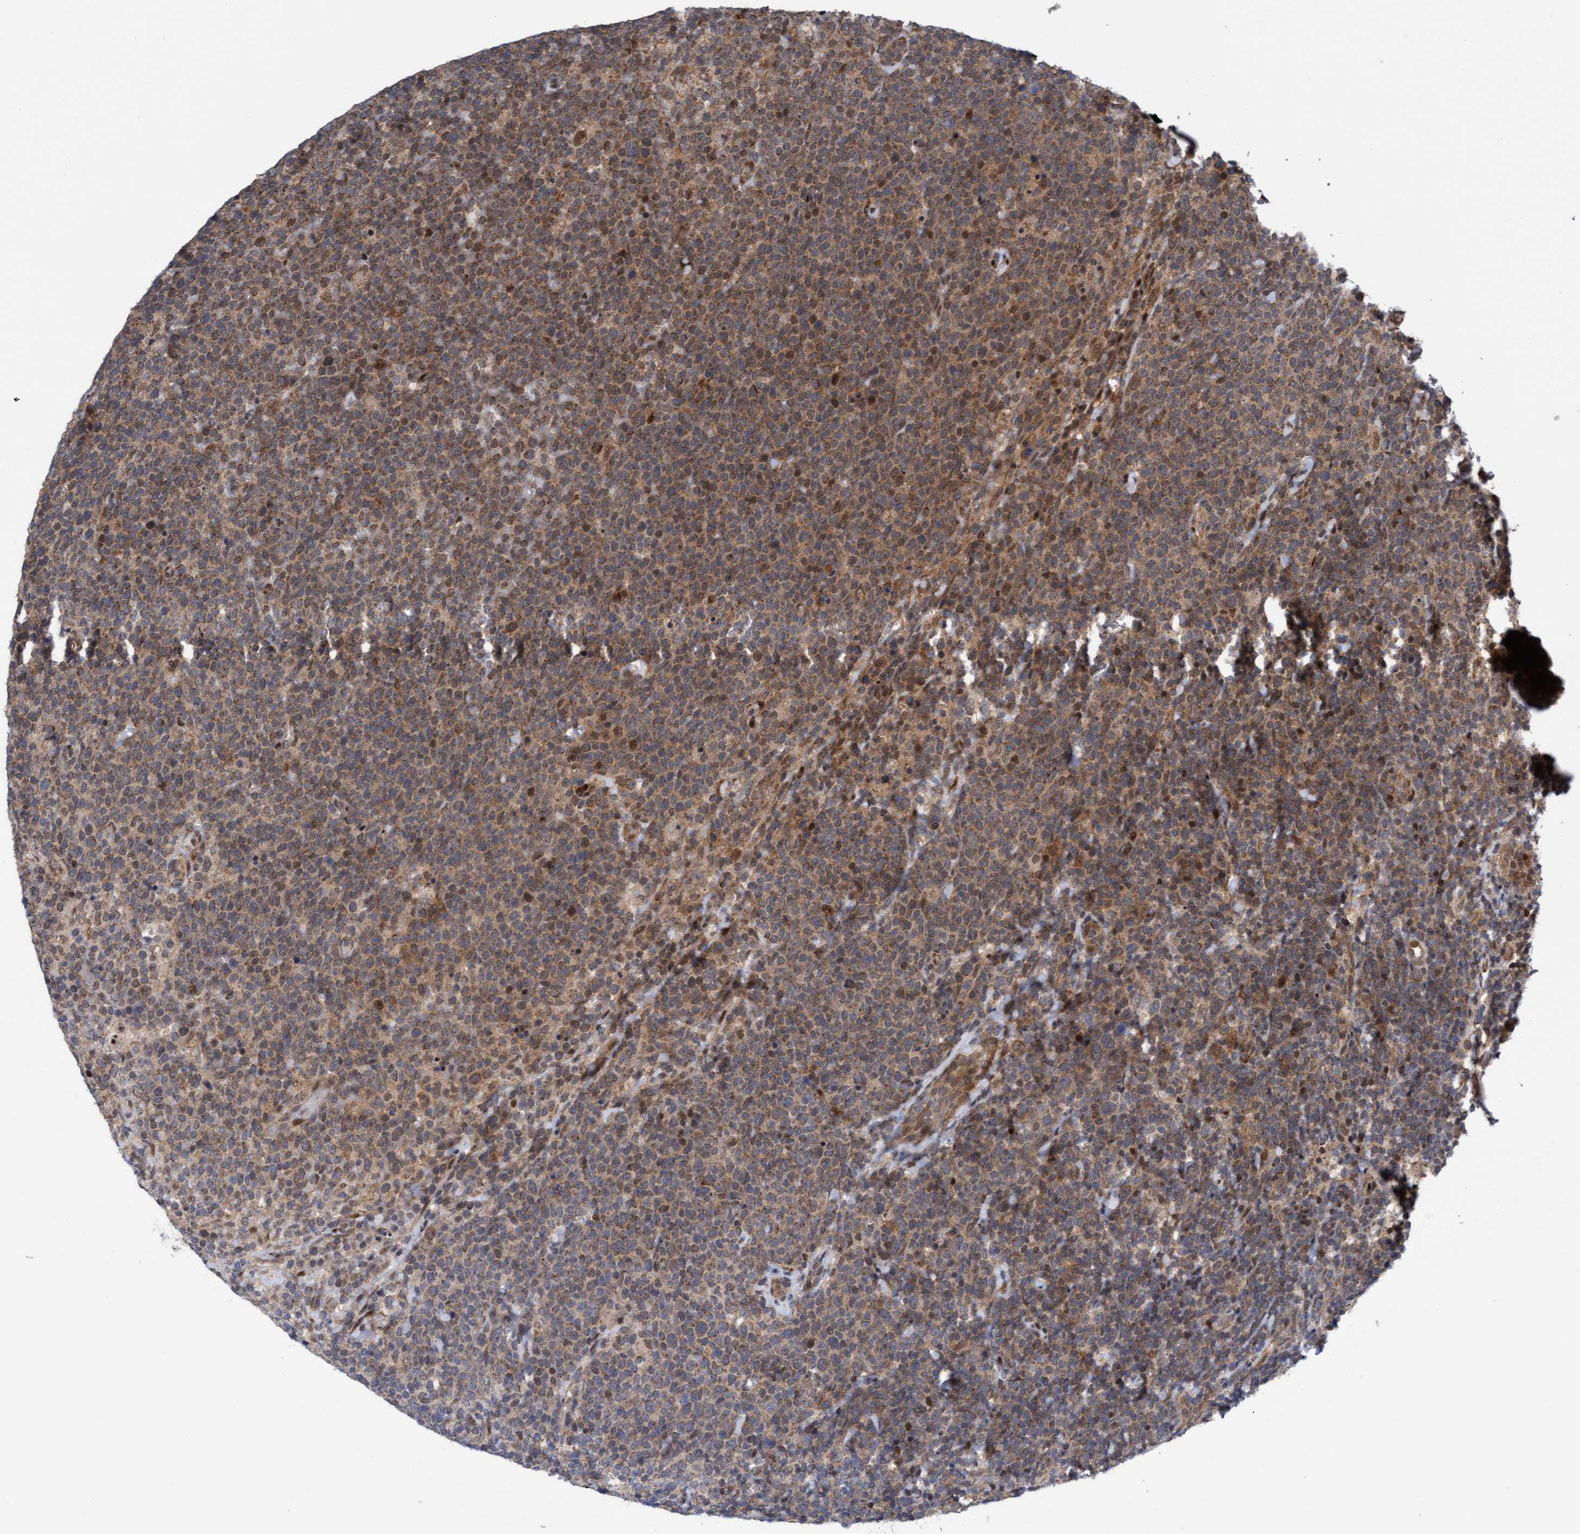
{"staining": {"intensity": "moderate", "quantity": ">75%", "location": "cytoplasmic/membranous"}, "tissue": "lymphoma", "cell_type": "Tumor cells", "image_type": "cancer", "snomed": [{"axis": "morphology", "description": "Malignant lymphoma, non-Hodgkin's type, High grade"}, {"axis": "topography", "description": "Lymph node"}], "caption": "High-magnification brightfield microscopy of malignant lymphoma, non-Hodgkin's type (high-grade) stained with DAB (3,3'-diaminobenzidine) (brown) and counterstained with hematoxylin (blue). tumor cells exhibit moderate cytoplasmic/membranous expression is identified in about>75% of cells.", "gene": "ITFG1", "patient": {"sex": "male", "age": 61}}